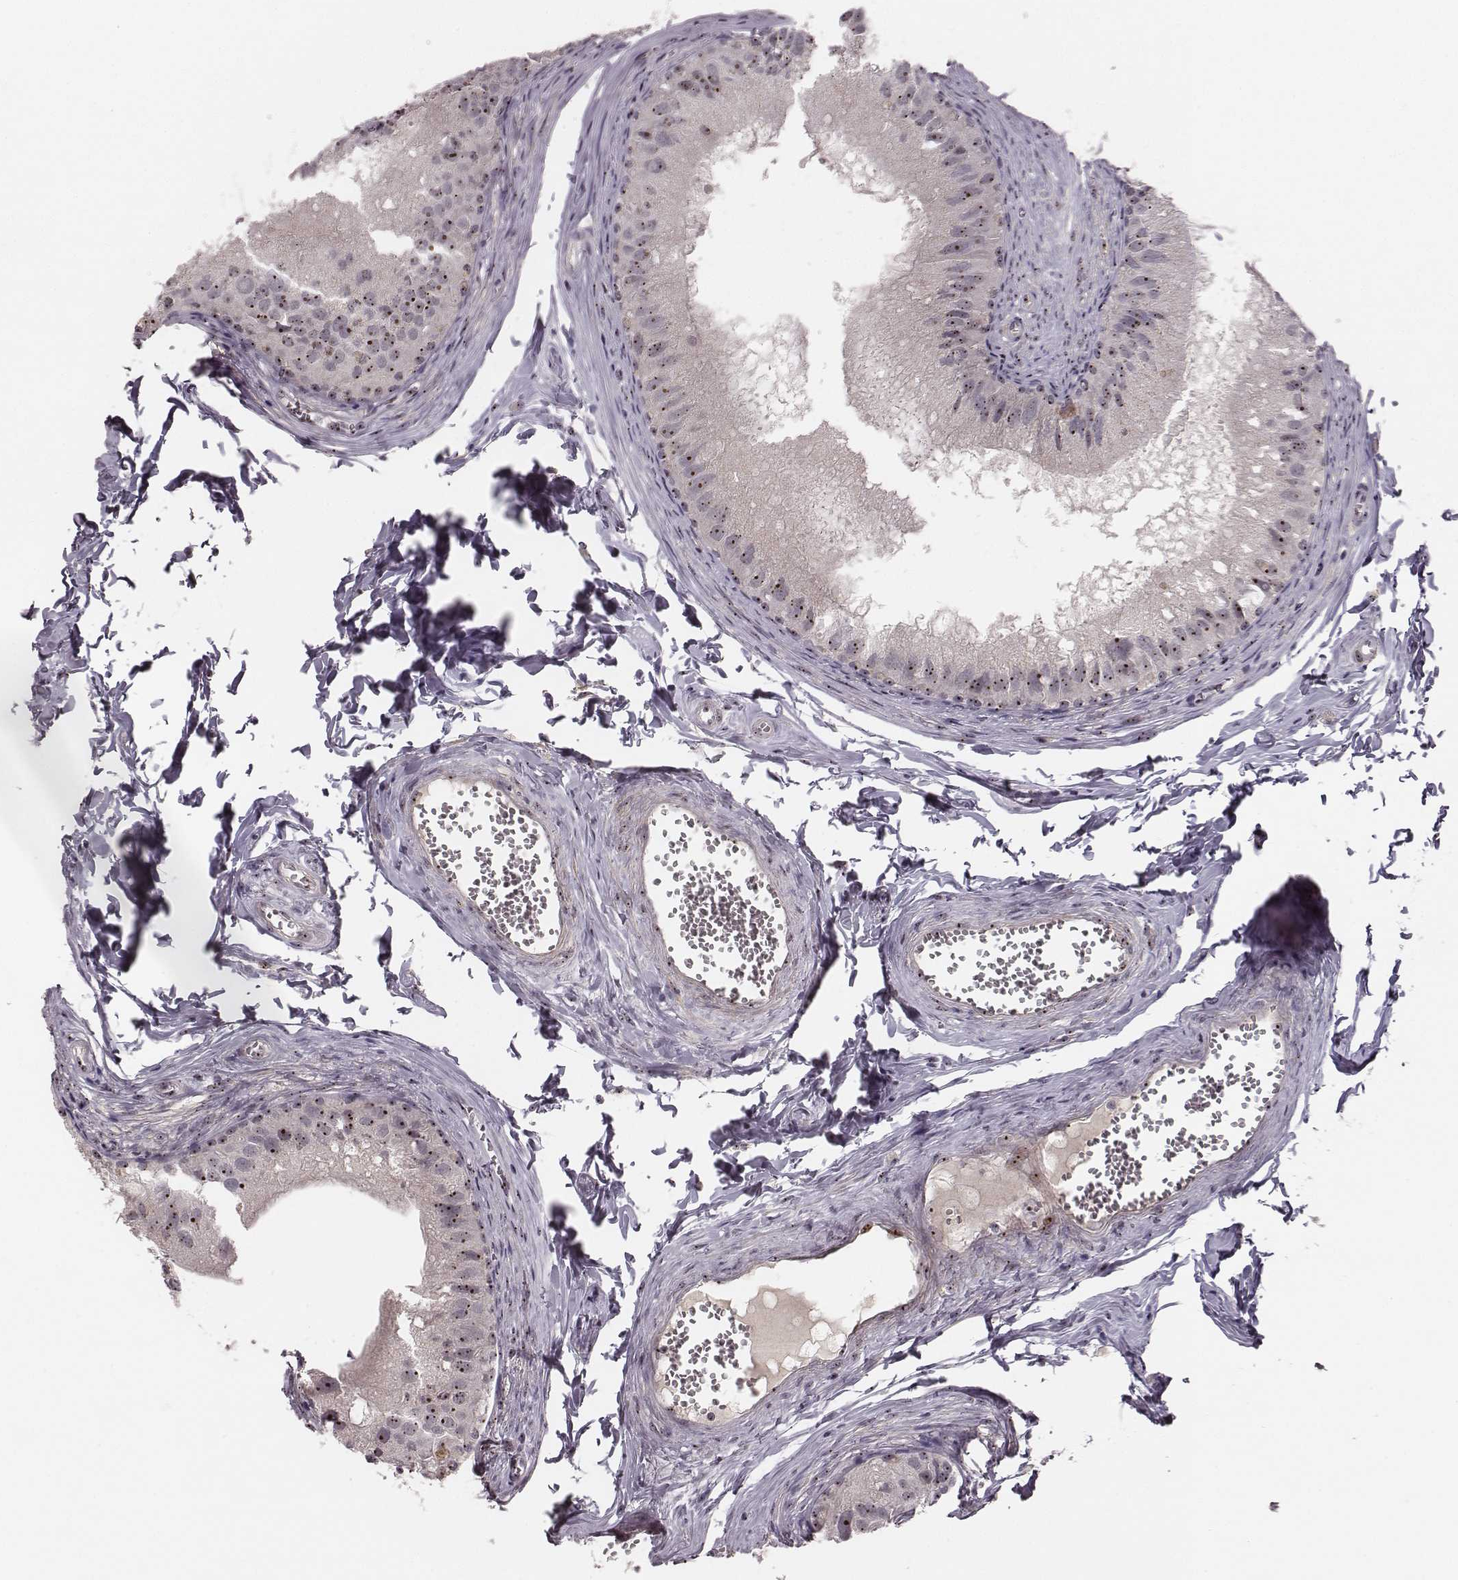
{"staining": {"intensity": "weak", "quantity": ">75%", "location": "nuclear"}, "tissue": "epididymis", "cell_type": "Glandular cells", "image_type": "normal", "snomed": [{"axis": "morphology", "description": "Normal tissue, NOS"}, {"axis": "topography", "description": "Epididymis"}], "caption": "Brown immunohistochemical staining in normal human epididymis exhibits weak nuclear staining in approximately >75% of glandular cells. Immunohistochemistry stains the protein of interest in brown and the nuclei are stained blue.", "gene": "NOP56", "patient": {"sex": "male", "age": 45}}